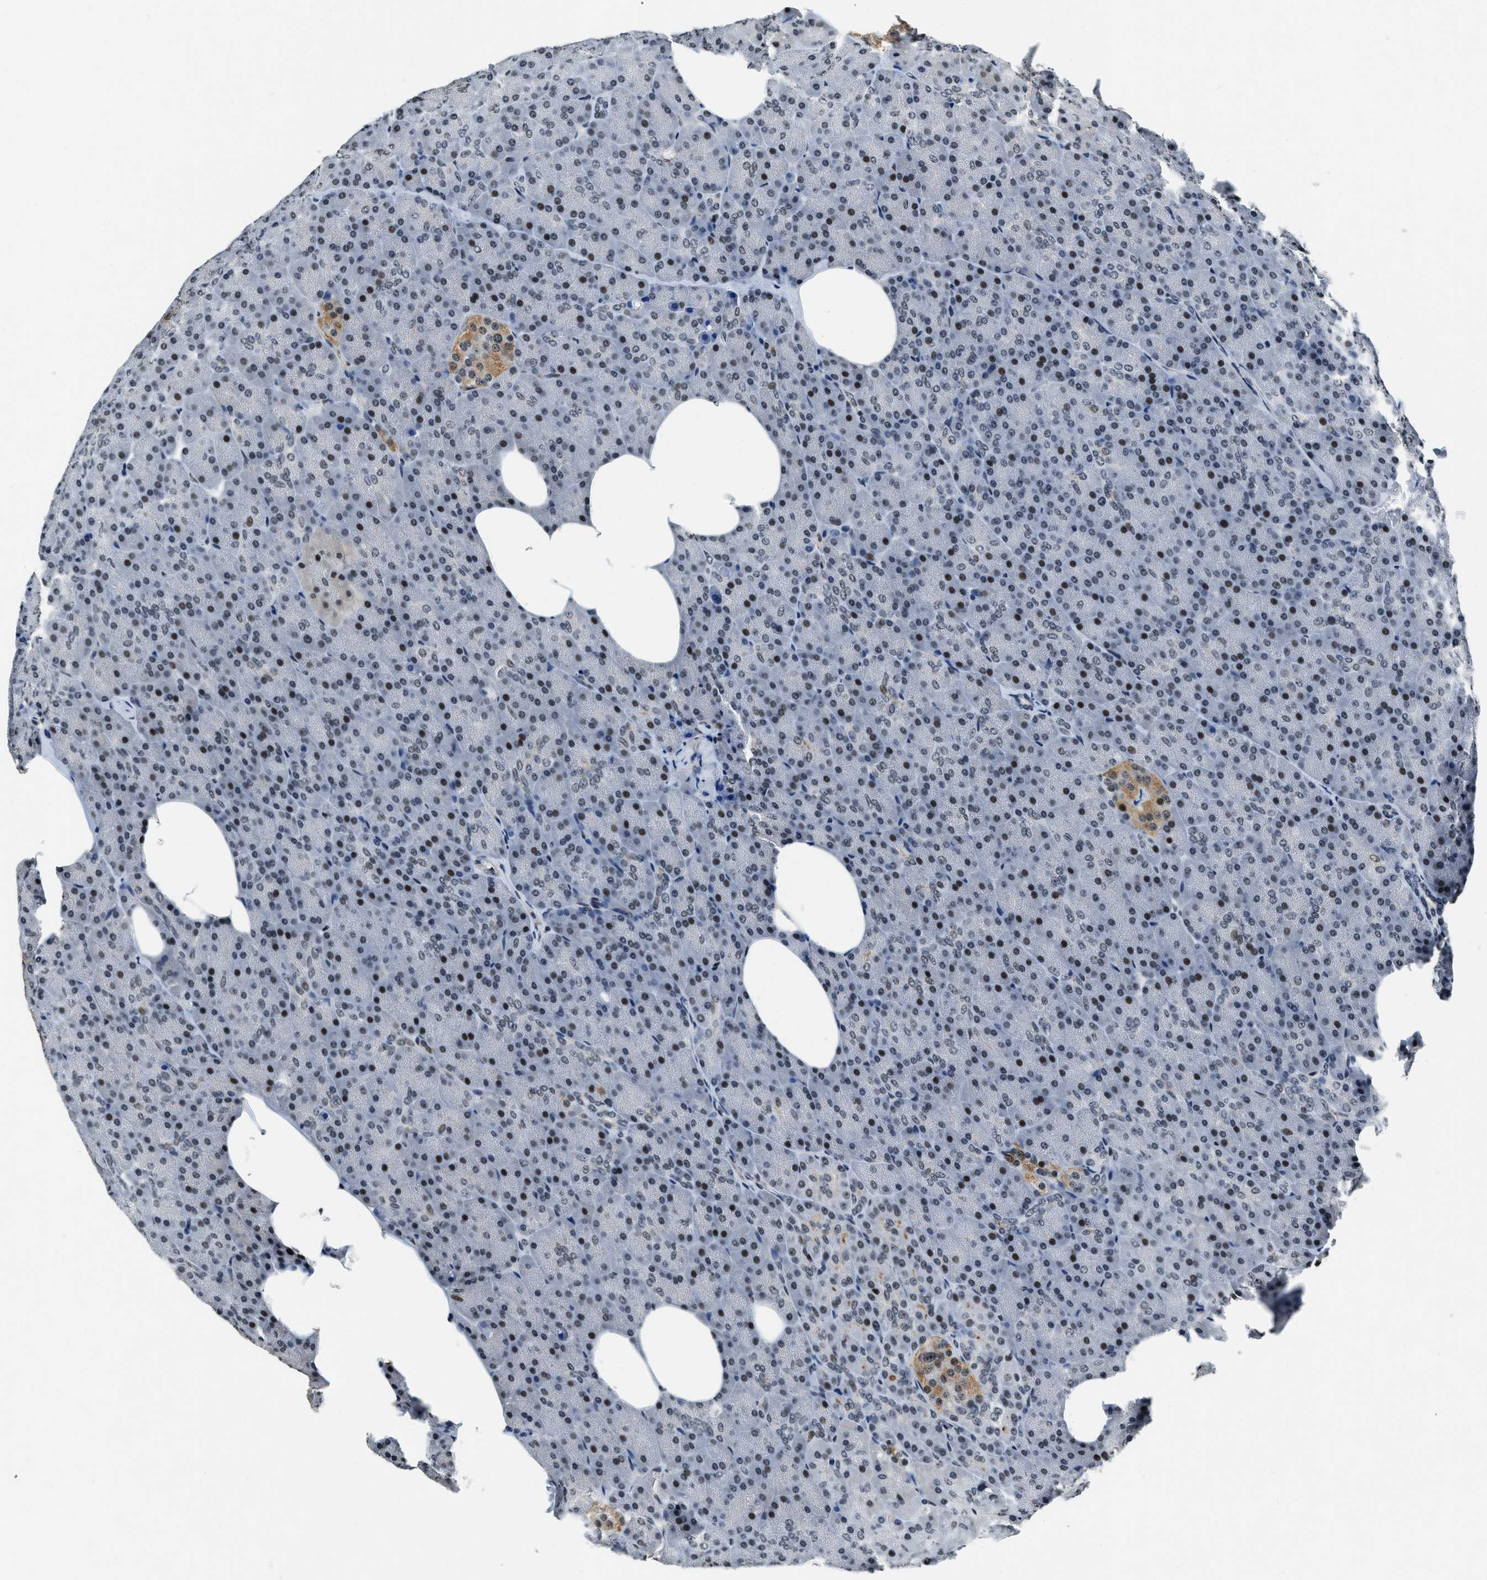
{"staining": {"intensity": "weak", "quantity": "25%-75%", "location": "nuclear"}, "tissue": "pancreas", "cell_type": "Exocrine glandular cells", "image_type": "normal", "snomed": [{"axis": "morphology", "description": "Normal tissue, NOS"}, {"axis": "topography", "description": "Pancreas"}], "caption": "Immunohistochemical staining of unremarkable pancreas displays weak nuclear protein staining in approximately 25%-75% of exocrine glandular cells. (brown staining indicates protein expression, while blue staining denotes nuclei).", "gene": "CCNE1", "patient": {"sex": "female", "age": 35}}